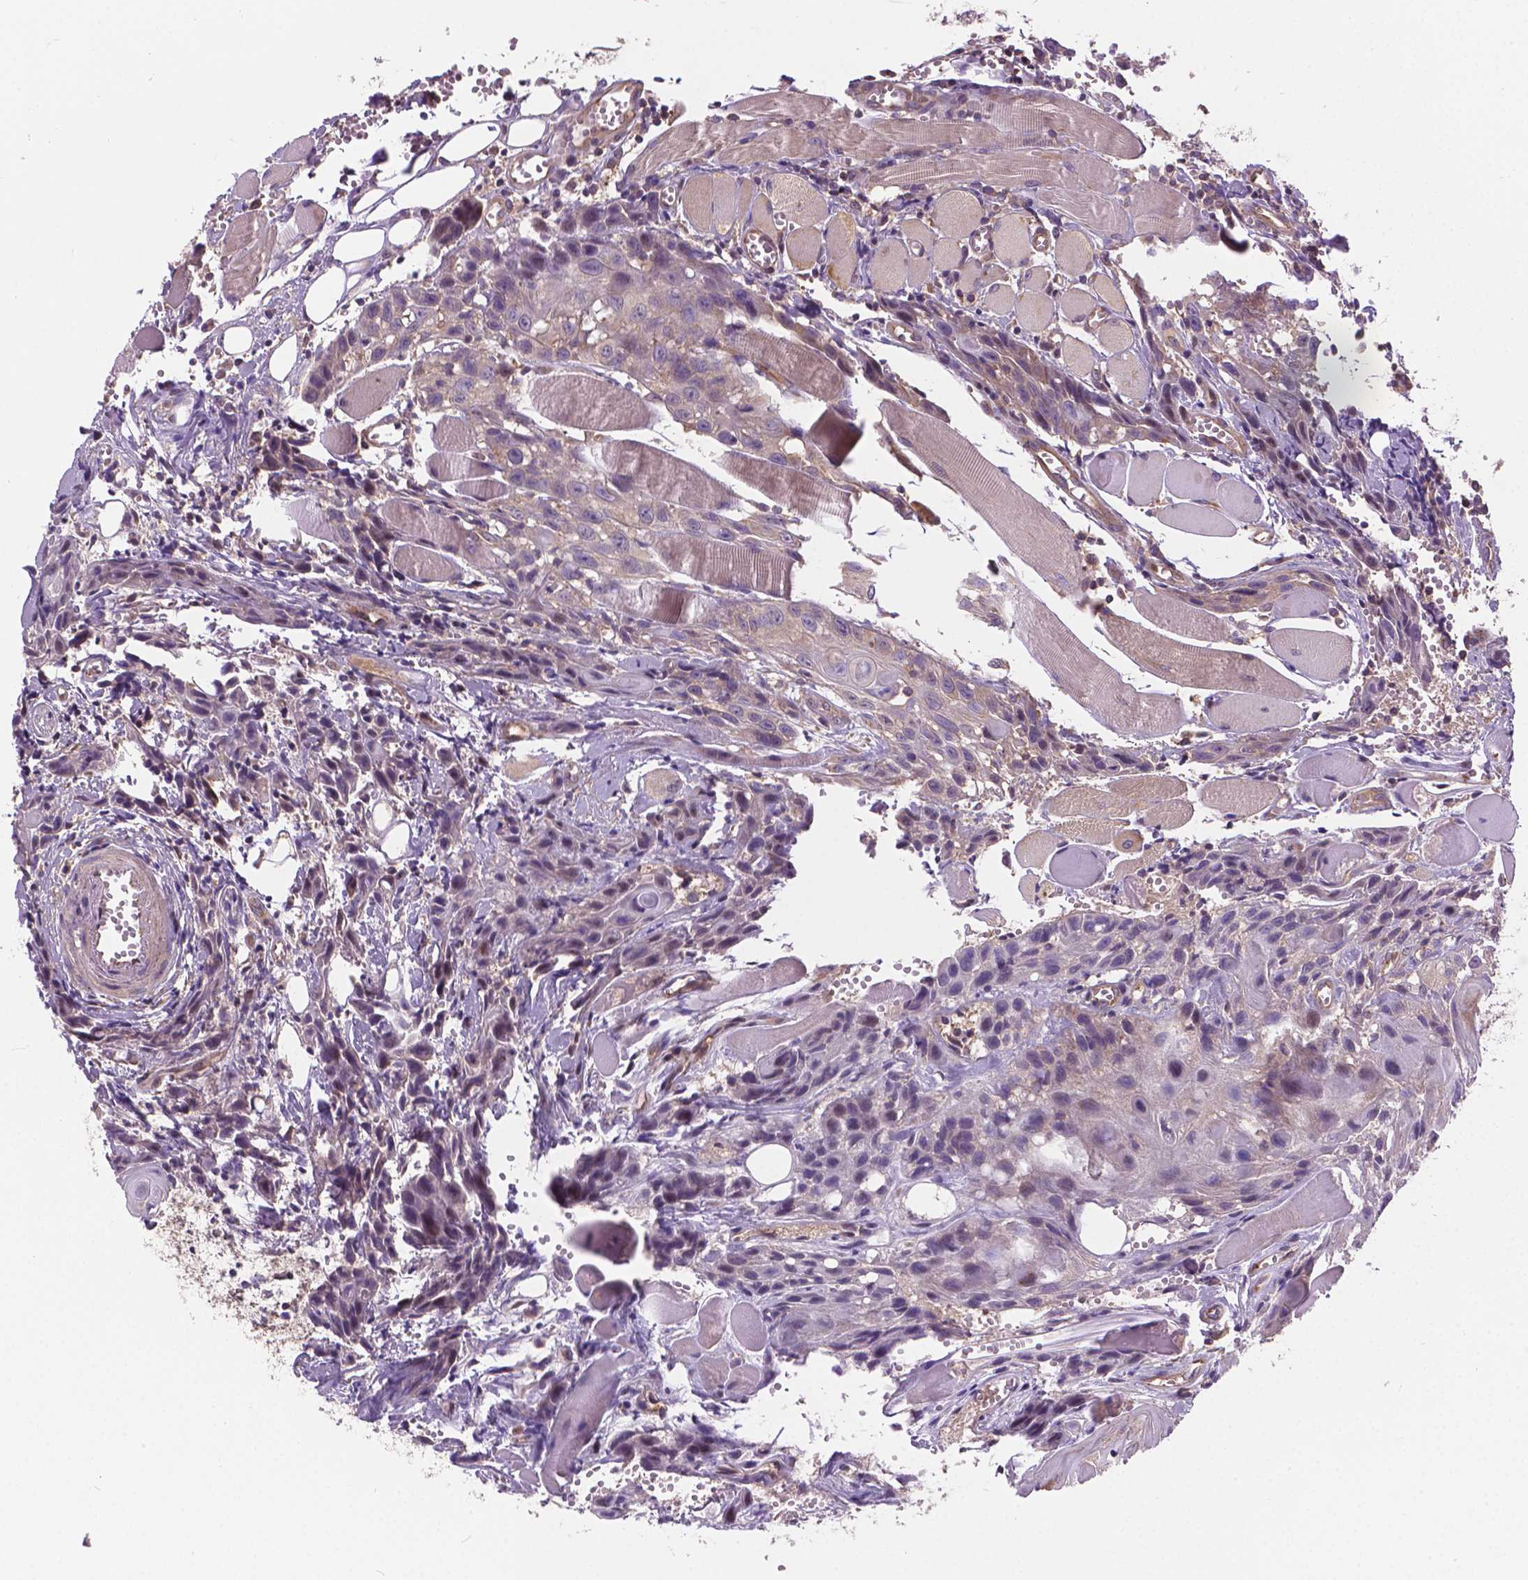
{"staining": {"intensity": "negative", "quantity": "none", "location": "none"}, "tissue": "head and neck cancer", "cell_type": "Tumor cells", "image_type": "cancer", "snomed": [{"axis": "morphology", "description": "Squamous cell carcinoma, NOS"}, {"axis": "topography", "description": "Oral tissue"}, {"axis": "topography", "description": "Head-Neck"}], "caption": "This is a histopathology image of immunohistochemistry (IHC) staining of squamous cell carcinoma (head and neck), which shows no expression in tumor cells.", "gene": "MZT1", "patient": {"sex": "male", "age": 58}}